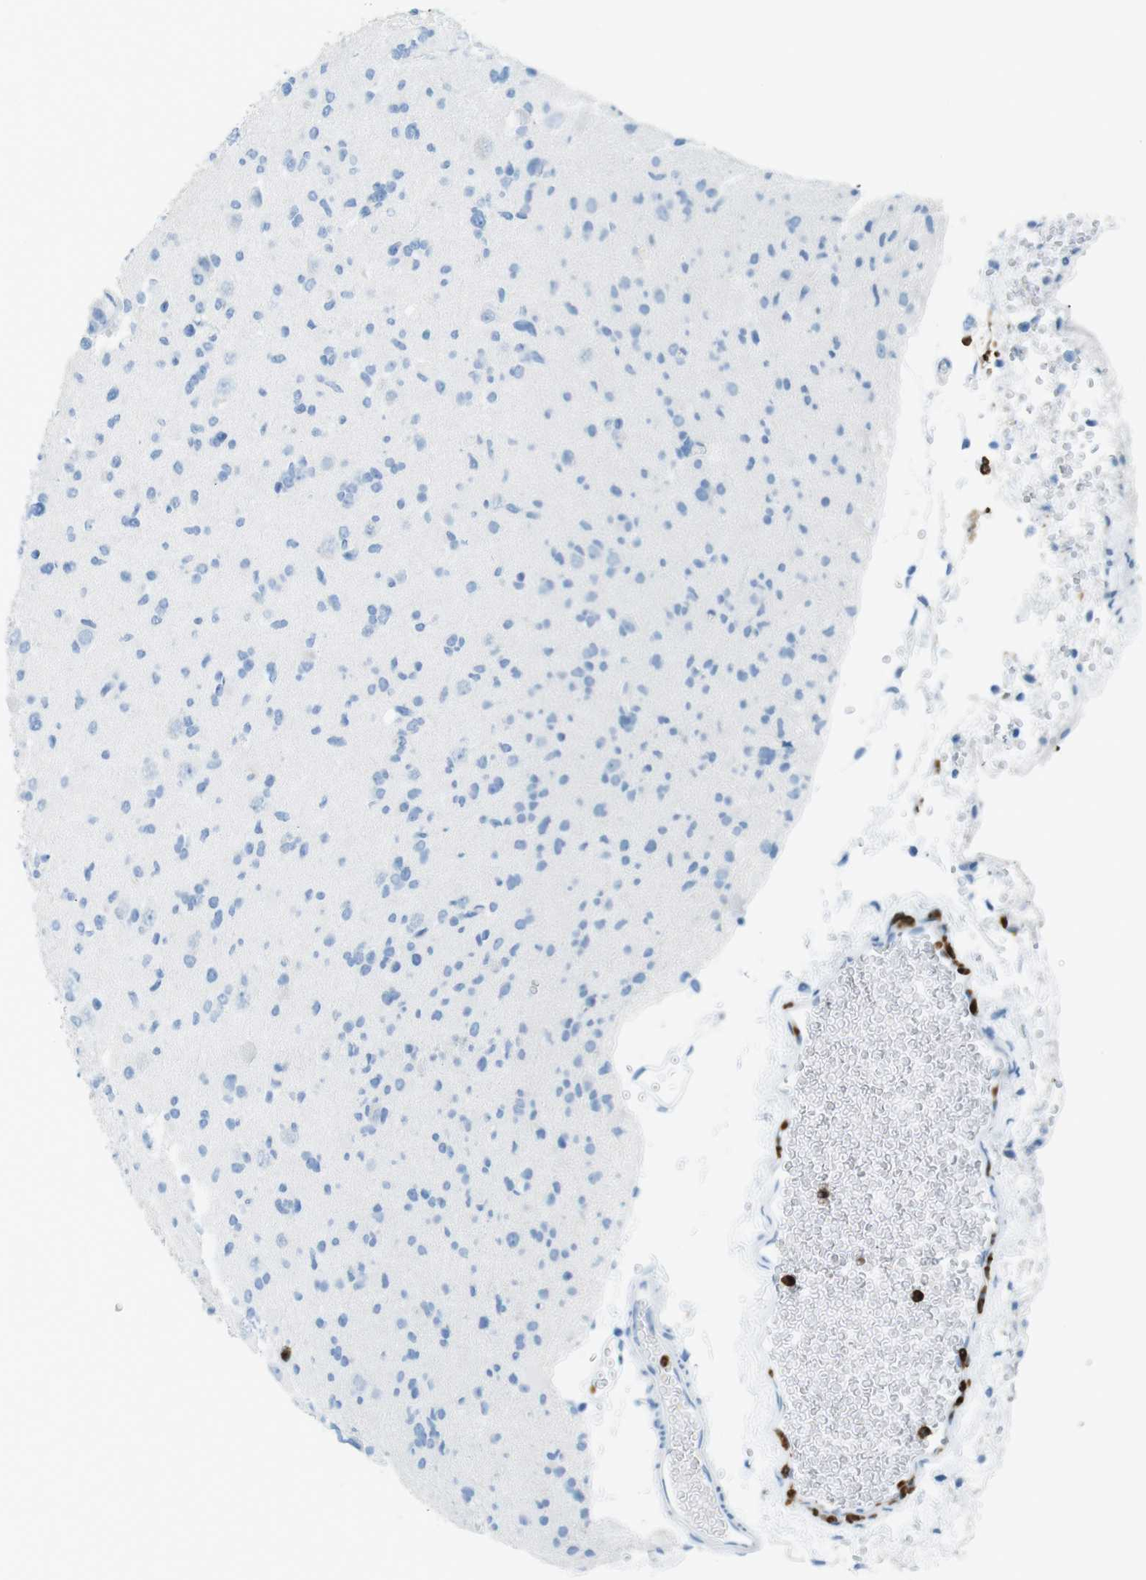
{"staining": {"intensity": "negative", "quantity": "none", "location": "none"}, "tissue": "glioma", "cell_type": "Tumor cells", "image_type": "cancer", "snomed": [{"axis": "morphology", "description": "Glioma, malignant, Low grade"}, {"axis": "topography", "description": "Brain"}], "caption": "Immunohistochemical staining of glioma shows no significant positivity in tumor cells.", "gene": "MCEMP1", "patient": {"sex": "female", "age": 22}}